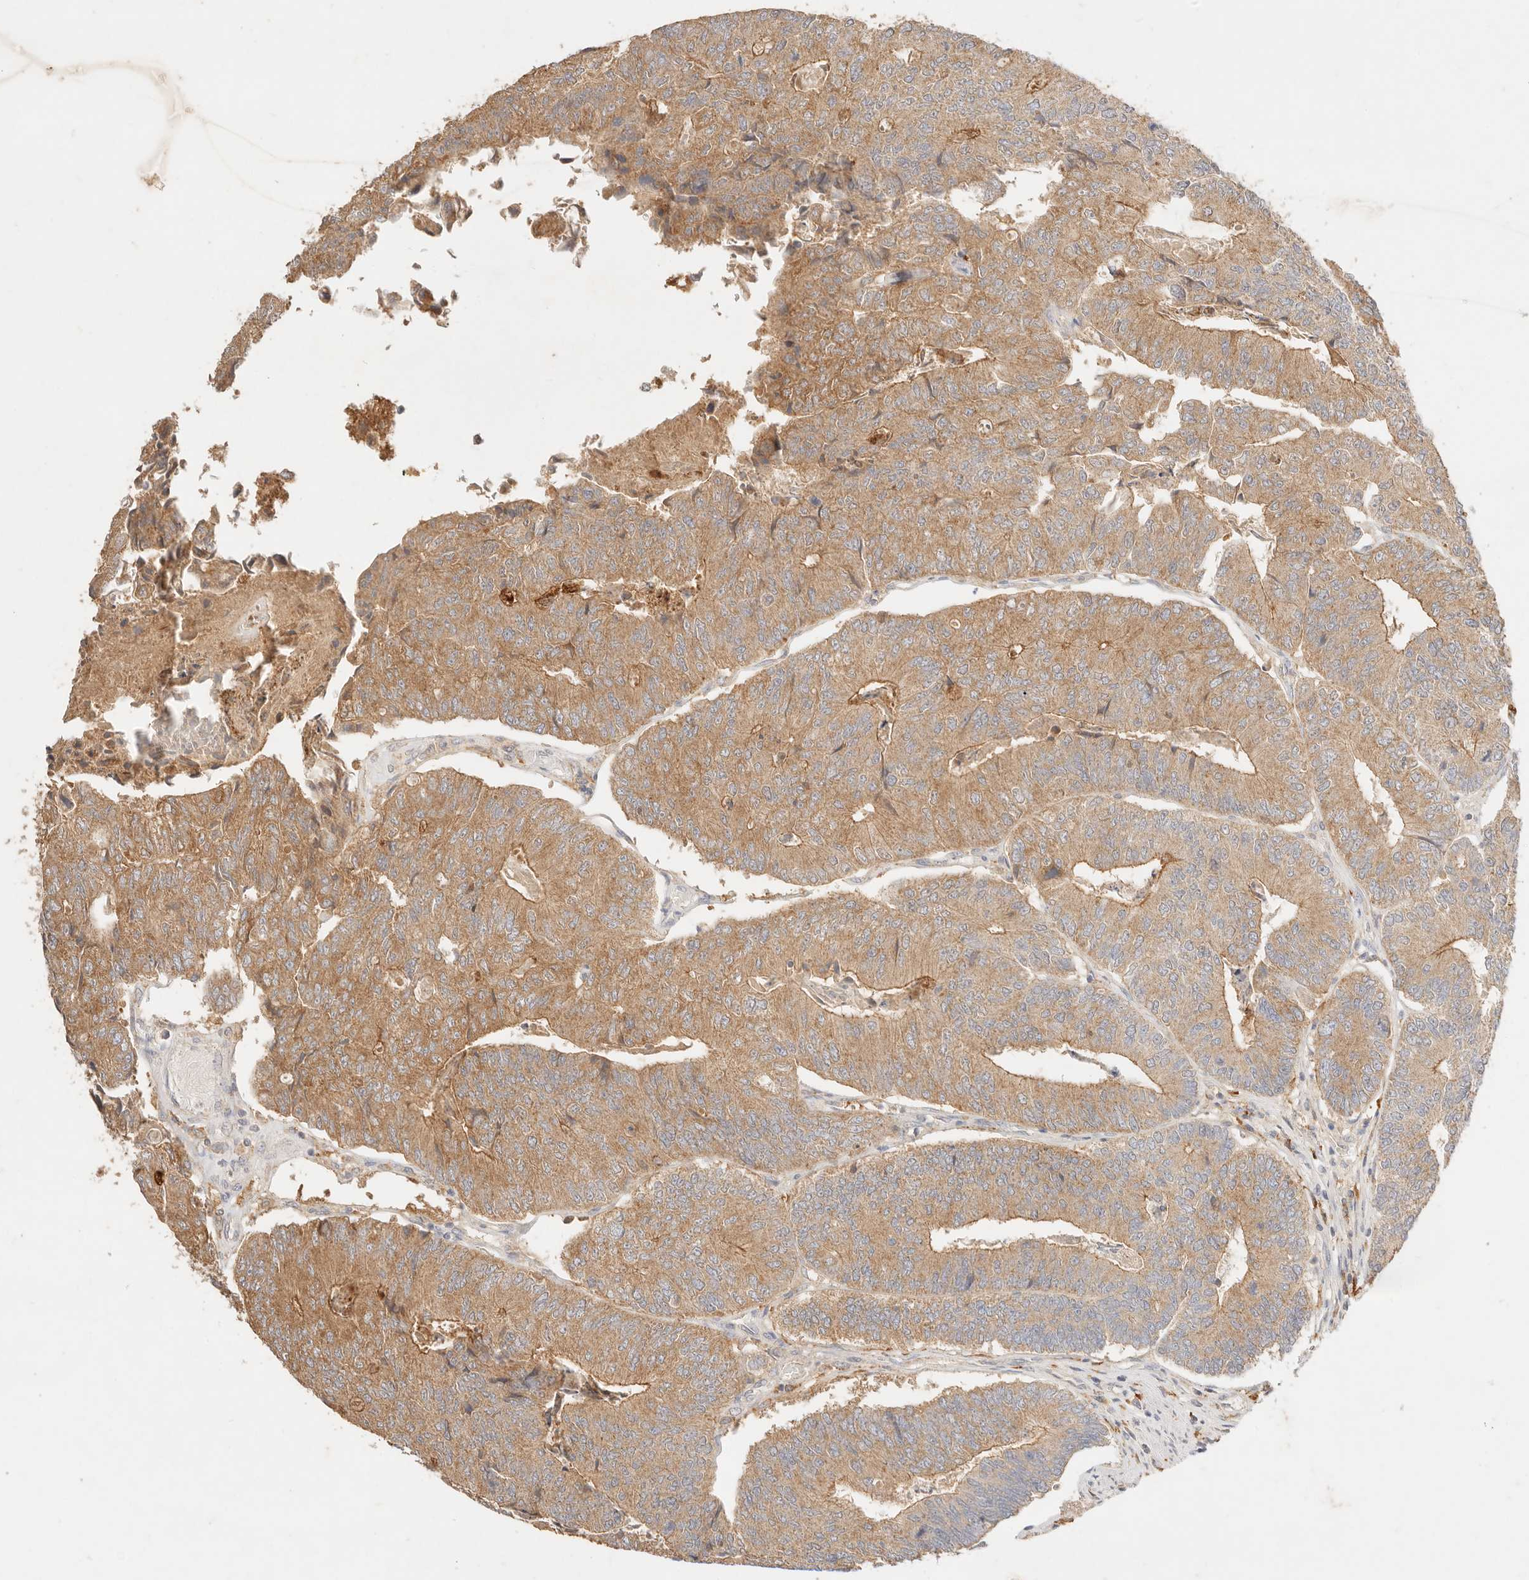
{"staining": {"intensity": "moderate", "quantity": ">75%", "location": "cytoplasmic/membranous"}, "tissue": "colorectal cancer", "cell_type": "Tumor cells", "image_type": "cancer", "snomed": [{"axis": "morphology", "description": "Adenocarcinoma, NOS"}, {"axis": "topography", "description": "Colon"}], "caption": "Colorectal cancer (adenocarcinoma) stained with a brown dye demonstrates moderate cytoplasmic/membranous positive expression in approximately >75% of tumor cells.", "gene": "HK2", "patient": {"sex": "female", "age": 67}}